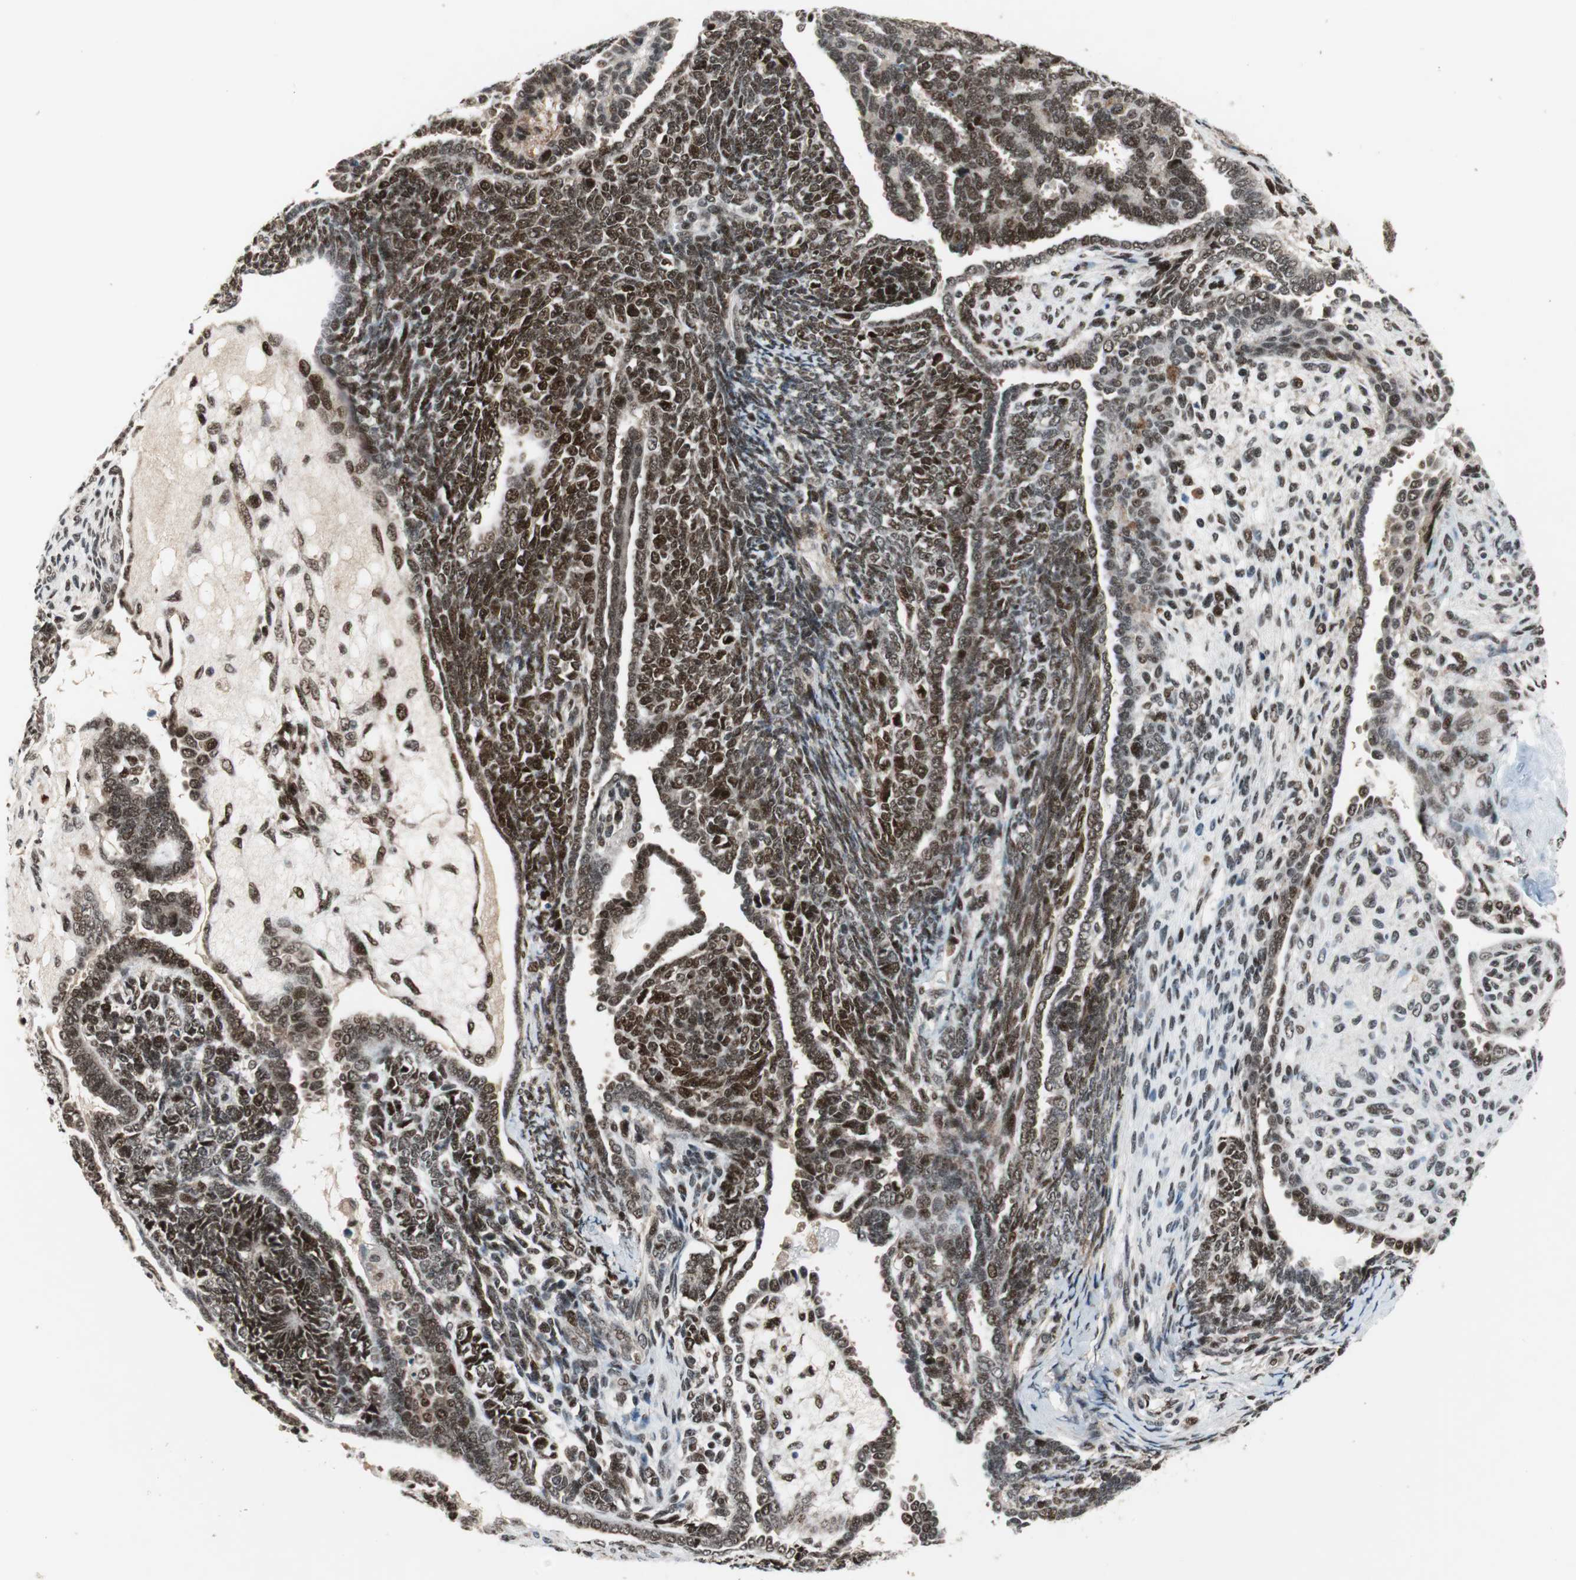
{"staining": {"intensity": "strong", "quantity": ">75%", "location": "nuclear"}, "tissue": "endometrial cancer", "cell_type": "Tumor cells", "image_type": "cancer", "snomed": [{"axis": "morphology", "description": "Neoplasm, malignant, NOS"}, {"axis": "topography", "description": "Endometrium"}], "caption": "Immunohistochemical staining of endometrial cancer (neoplasm (malignant)) displays strong nuclear protein expression in approximately >75% of tumor cells.", "gene": "TCF12", "patient": {"sex": "female", "age": 74}}